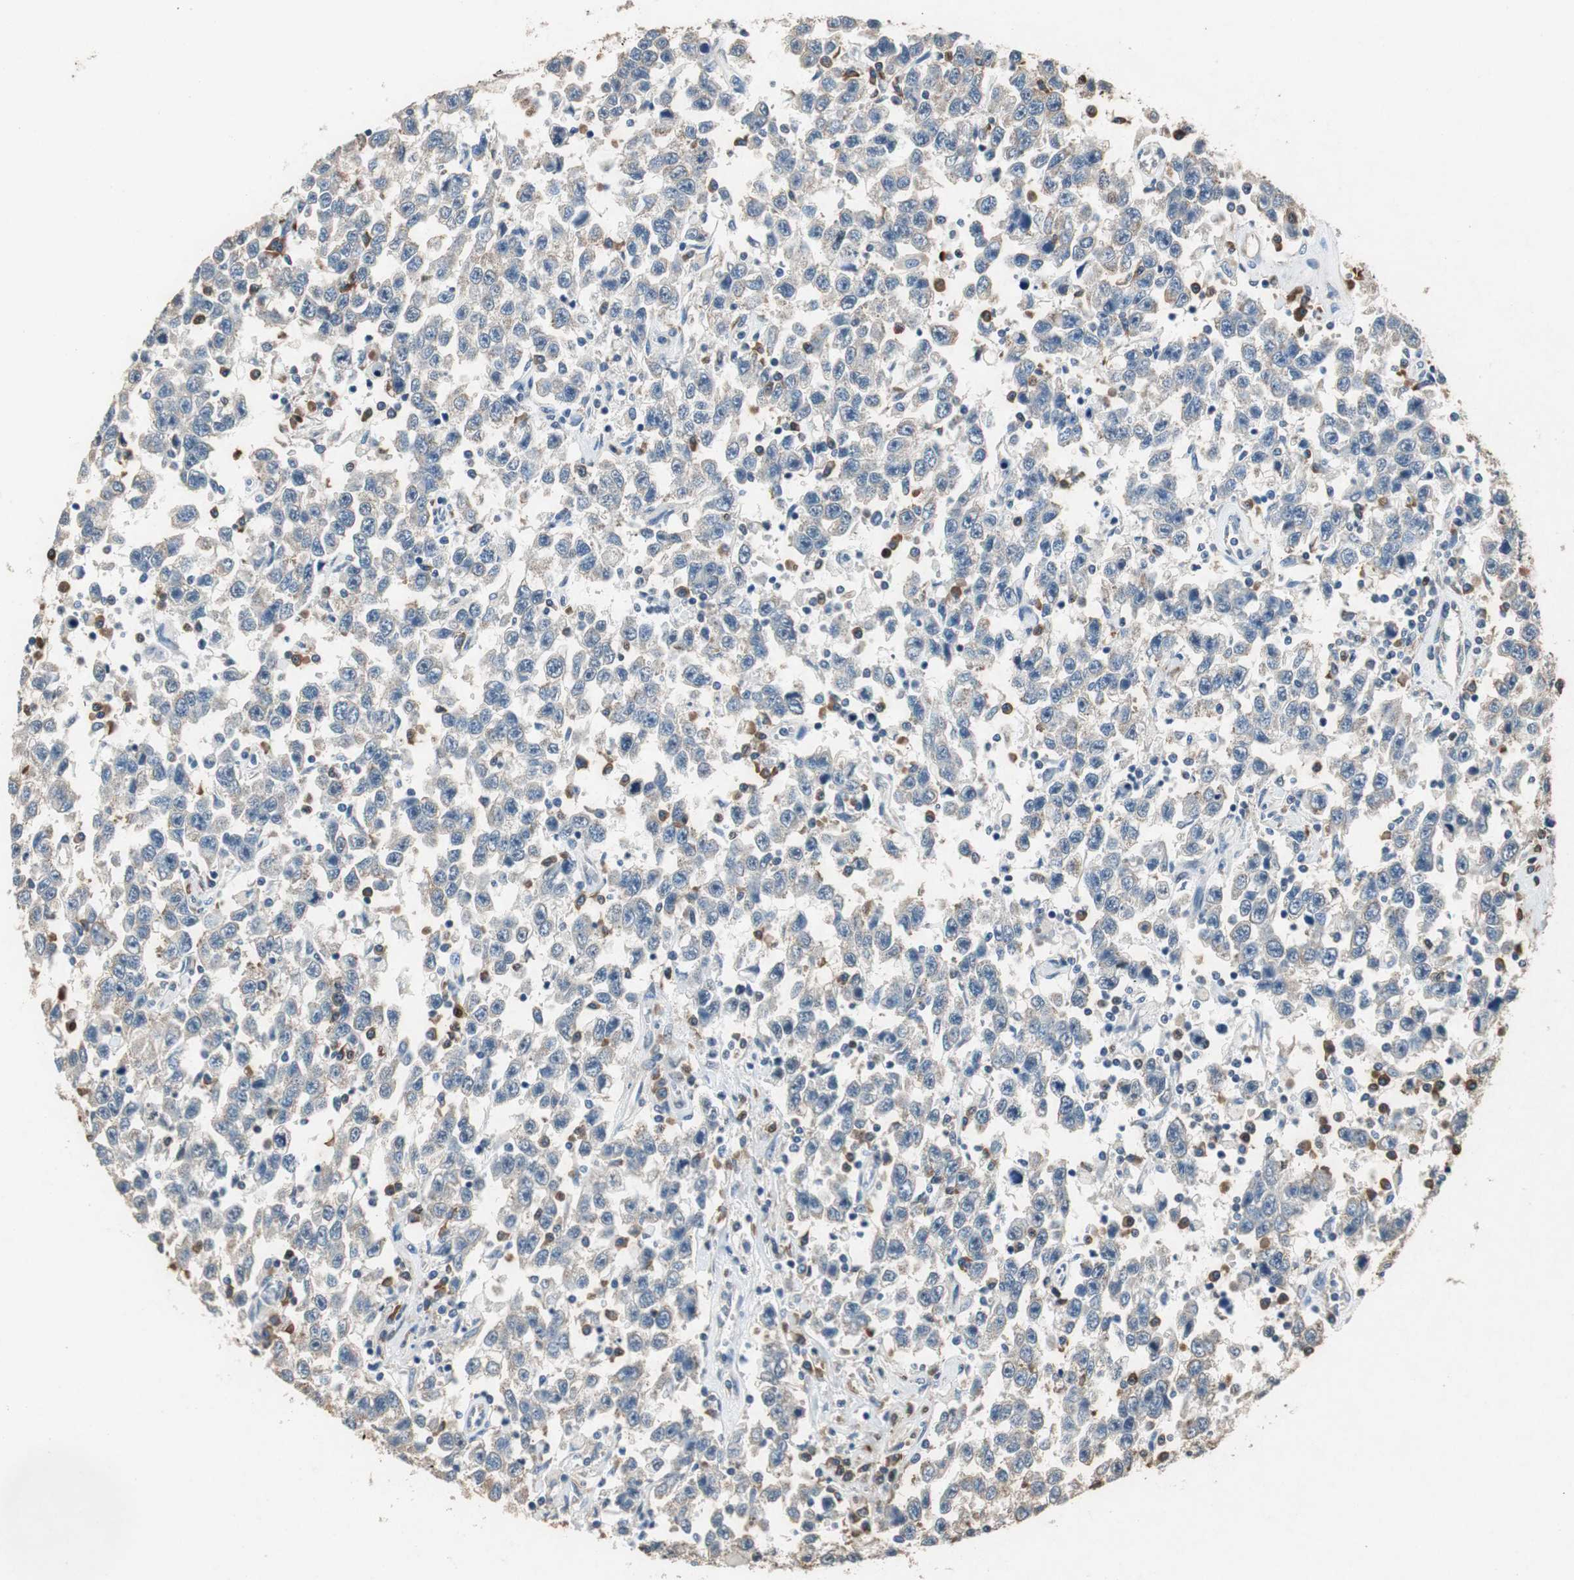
{"staining": {"intensity": "weak", "quantity": "25%-75%", "location": "cytoplasmic/membranous"}, "tissue": "testis cancer", "cell_type": "Tumor cells", "image_type": "cancer", "snomed": [{"axis": "morphology", "description": "Seminoma, NOS"}, {"axis": "topography", "description": "Testis"}], "caption": "Immunohistochemical staining of testis seminoma demonstrates low levels of weak cytoplasmic/membranous expression in approximately 25%-75% of tumor cells. (DAB IHC, brown staining for protein, blue staining for nuclei).", "gene": "RPL35", "patient": {"sex": "male", "age": 41}}